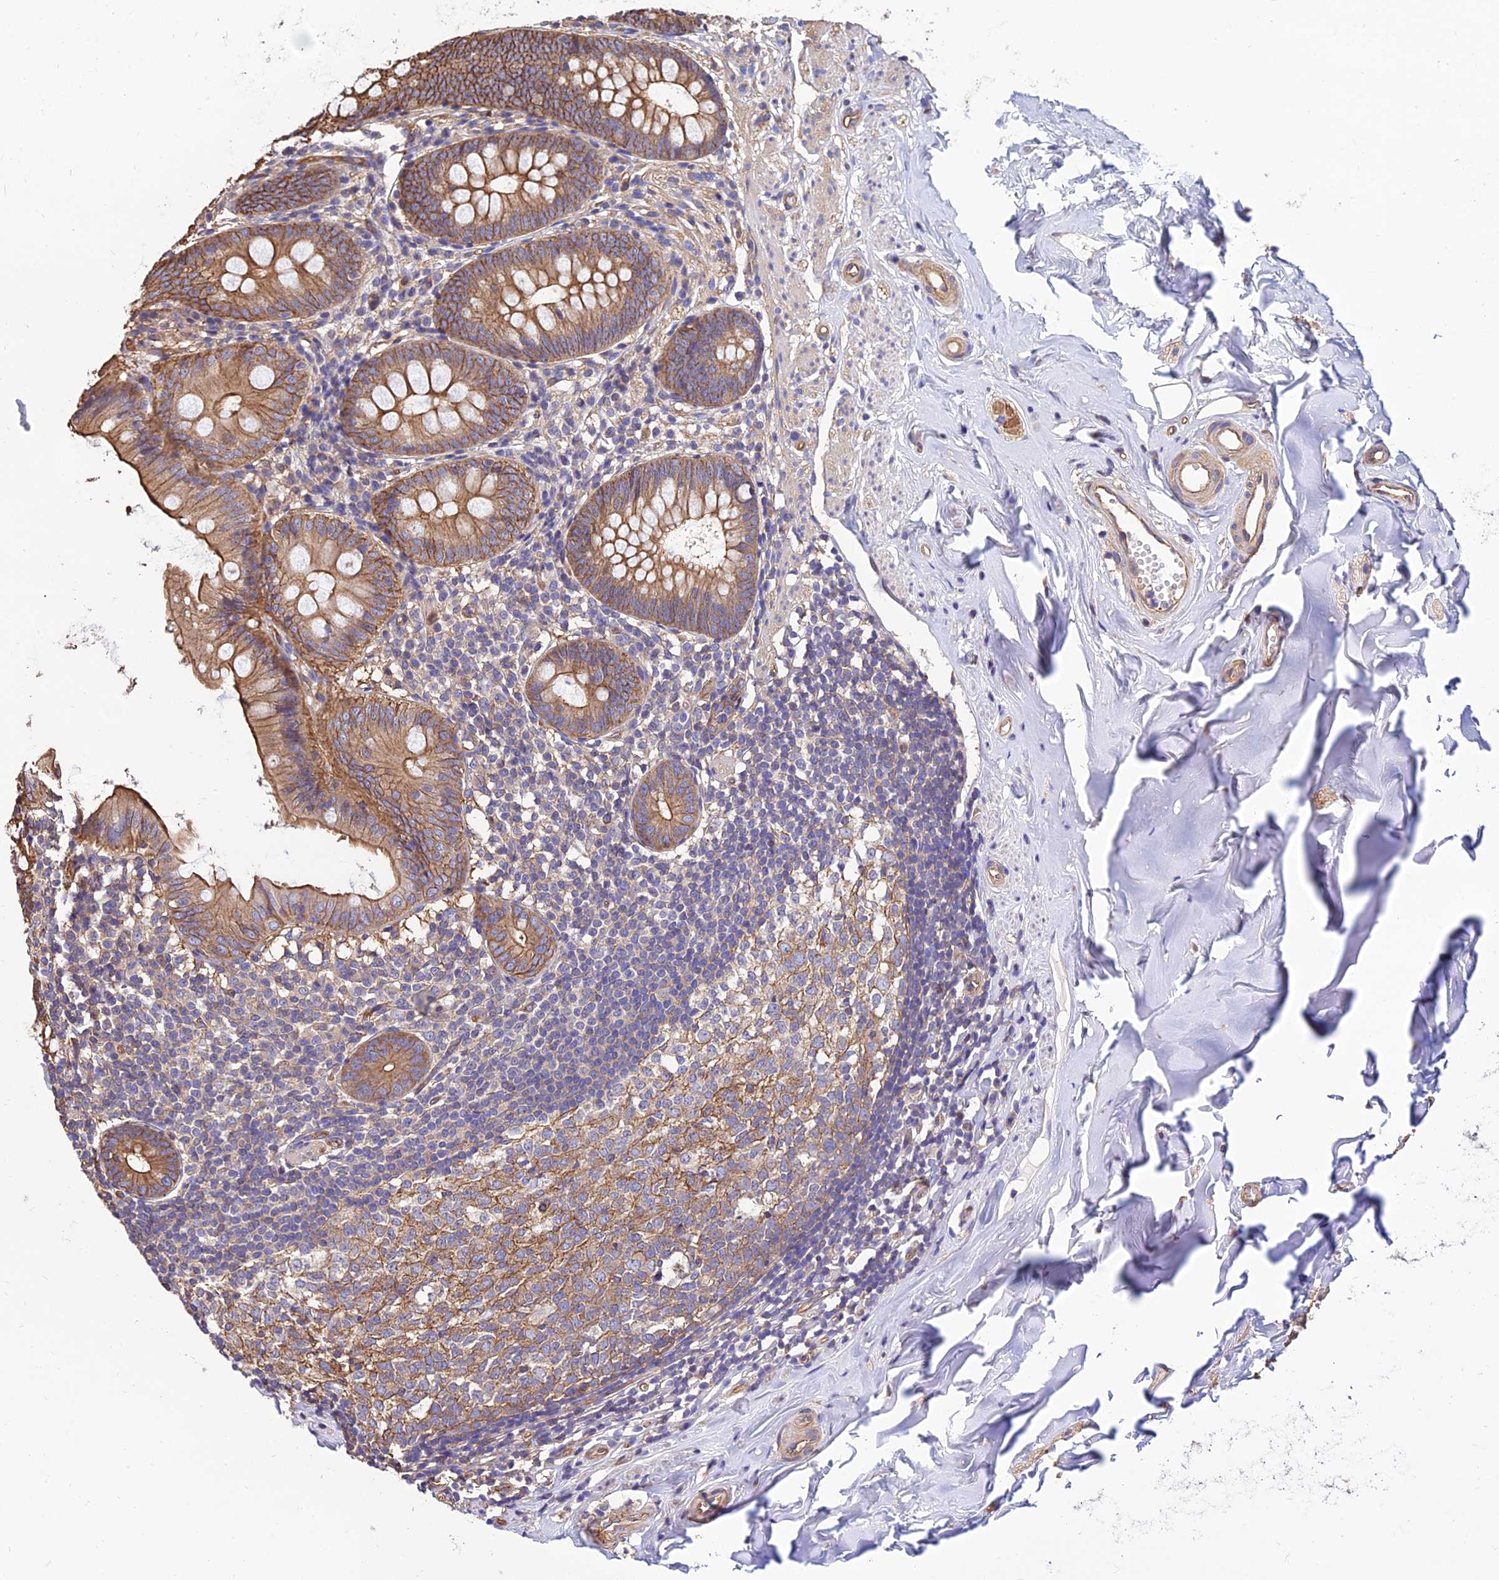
{"staining": {"intensity": "moderate", "quantity": ">75%", "location": "cytoplasmic/membranous"}, "tissue": "appendix", "cell_type": "Glandular cells", "image_type": "normal", "snomed": [{"axis": "morphology", "description": "Normal tissue, NOS"}, {"axis": "topography", "description": "Appendix"}], "caption": "Immunohistochemistry (IHC) photomicrograph of normal human appendix stained for a protein (brown), which shows medium levels of moderate cytoplasmic/membranous positivity in approximately >75% of glandular cells.", "gene": "CALM1", "patient": {"sex": "female", "age": 51}}